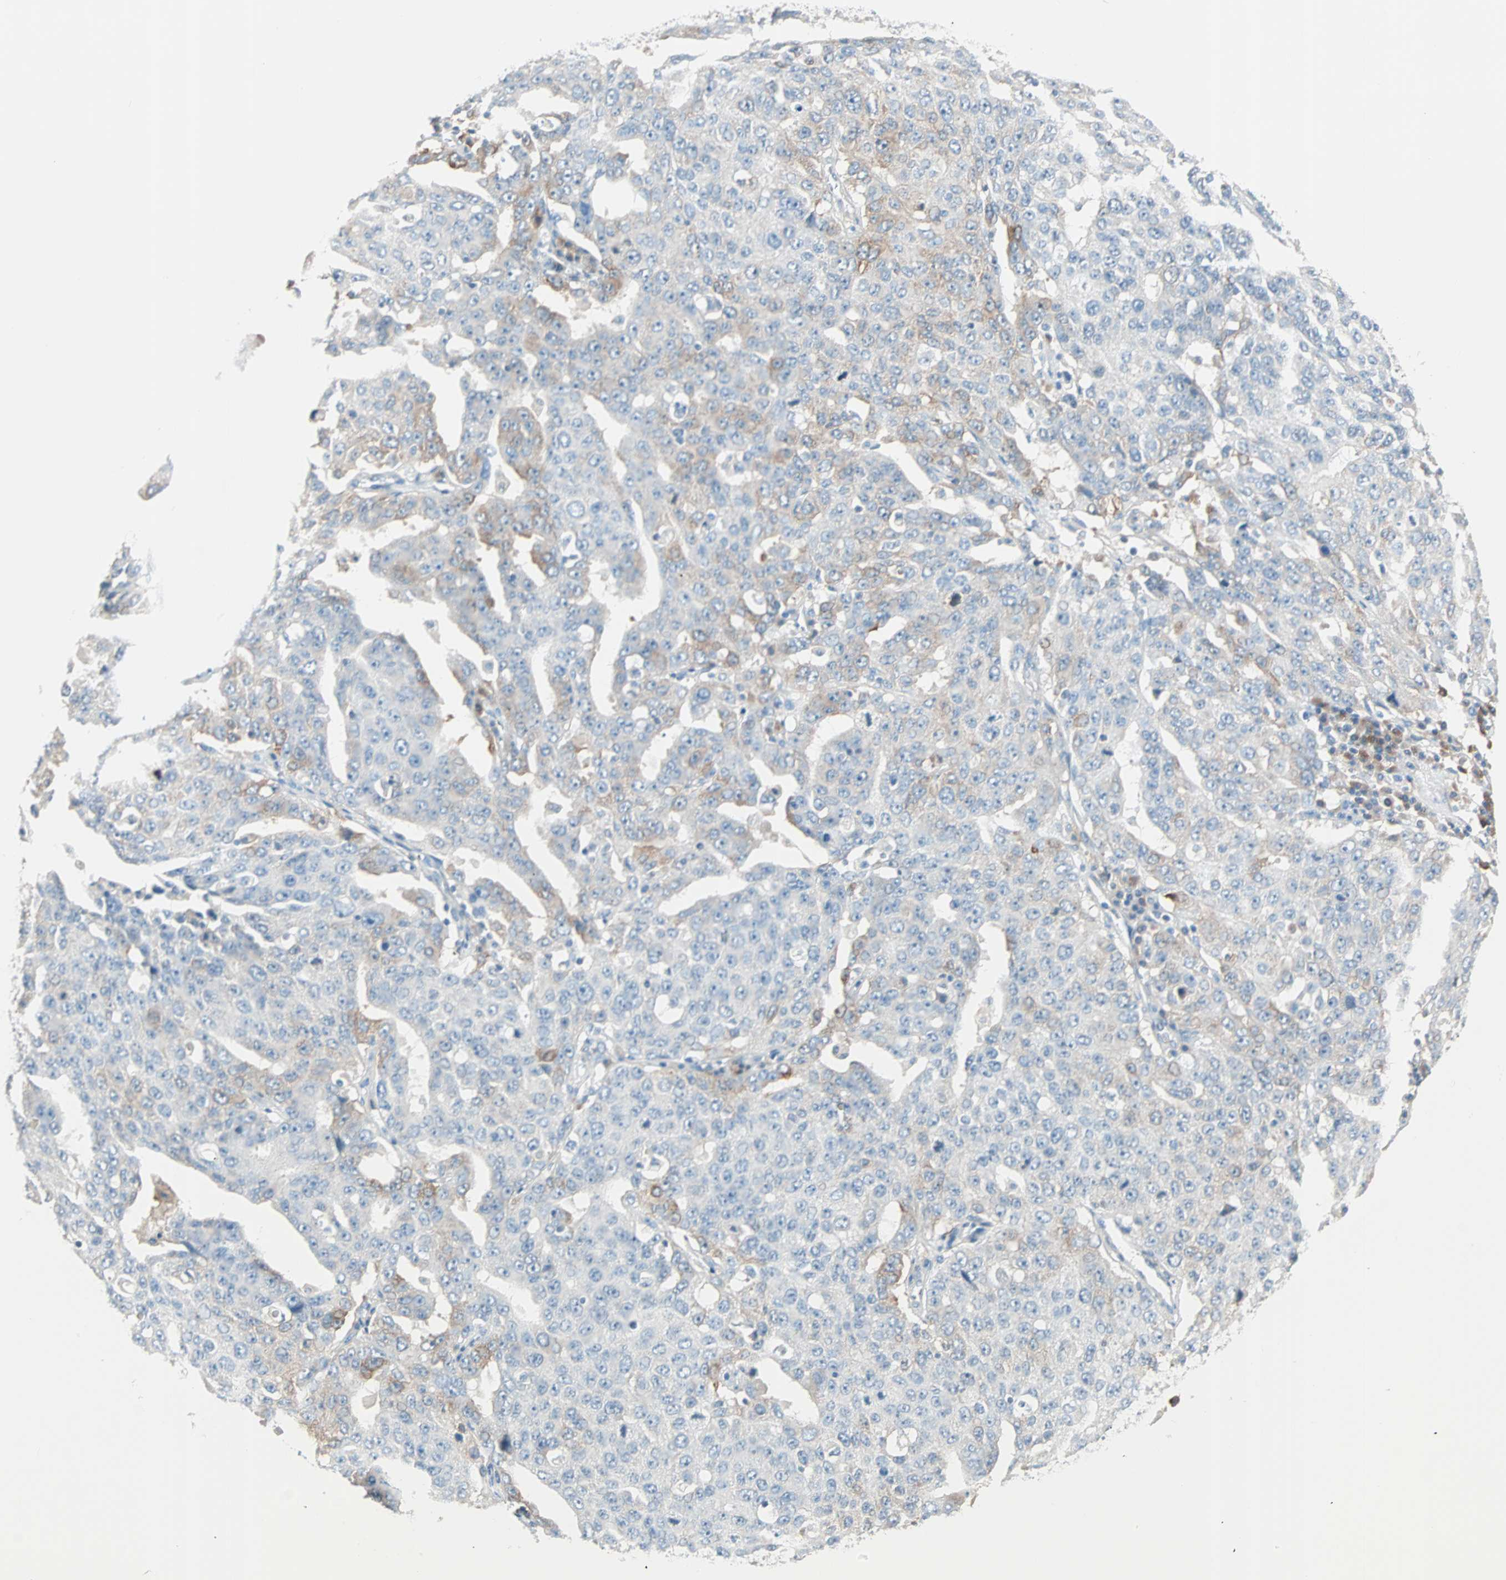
{"staining": {"intensity": "moderate", "quantity": "<25%", "location": "cytoplasmic/membranous"}, "tissue": "ovarian cancer", "cell_type": "Tumor cells", "image_type": "cancer", "snomed": [{"axis": "morphology", "description": "Carcinoma, endometroid"}, {"axis": "topography", "description": "Ovary"}], "caption": "Immunohistochemical staining of human ovarian endometroid carcinoma displays low levels of moderate cytoplasmic/membranous expression in approximately <25% of tumor cells. (IHC, brightfield microscopy, high magnification).", "gene": "ATF6", "patient": {"sex": "female", "age": 62}}